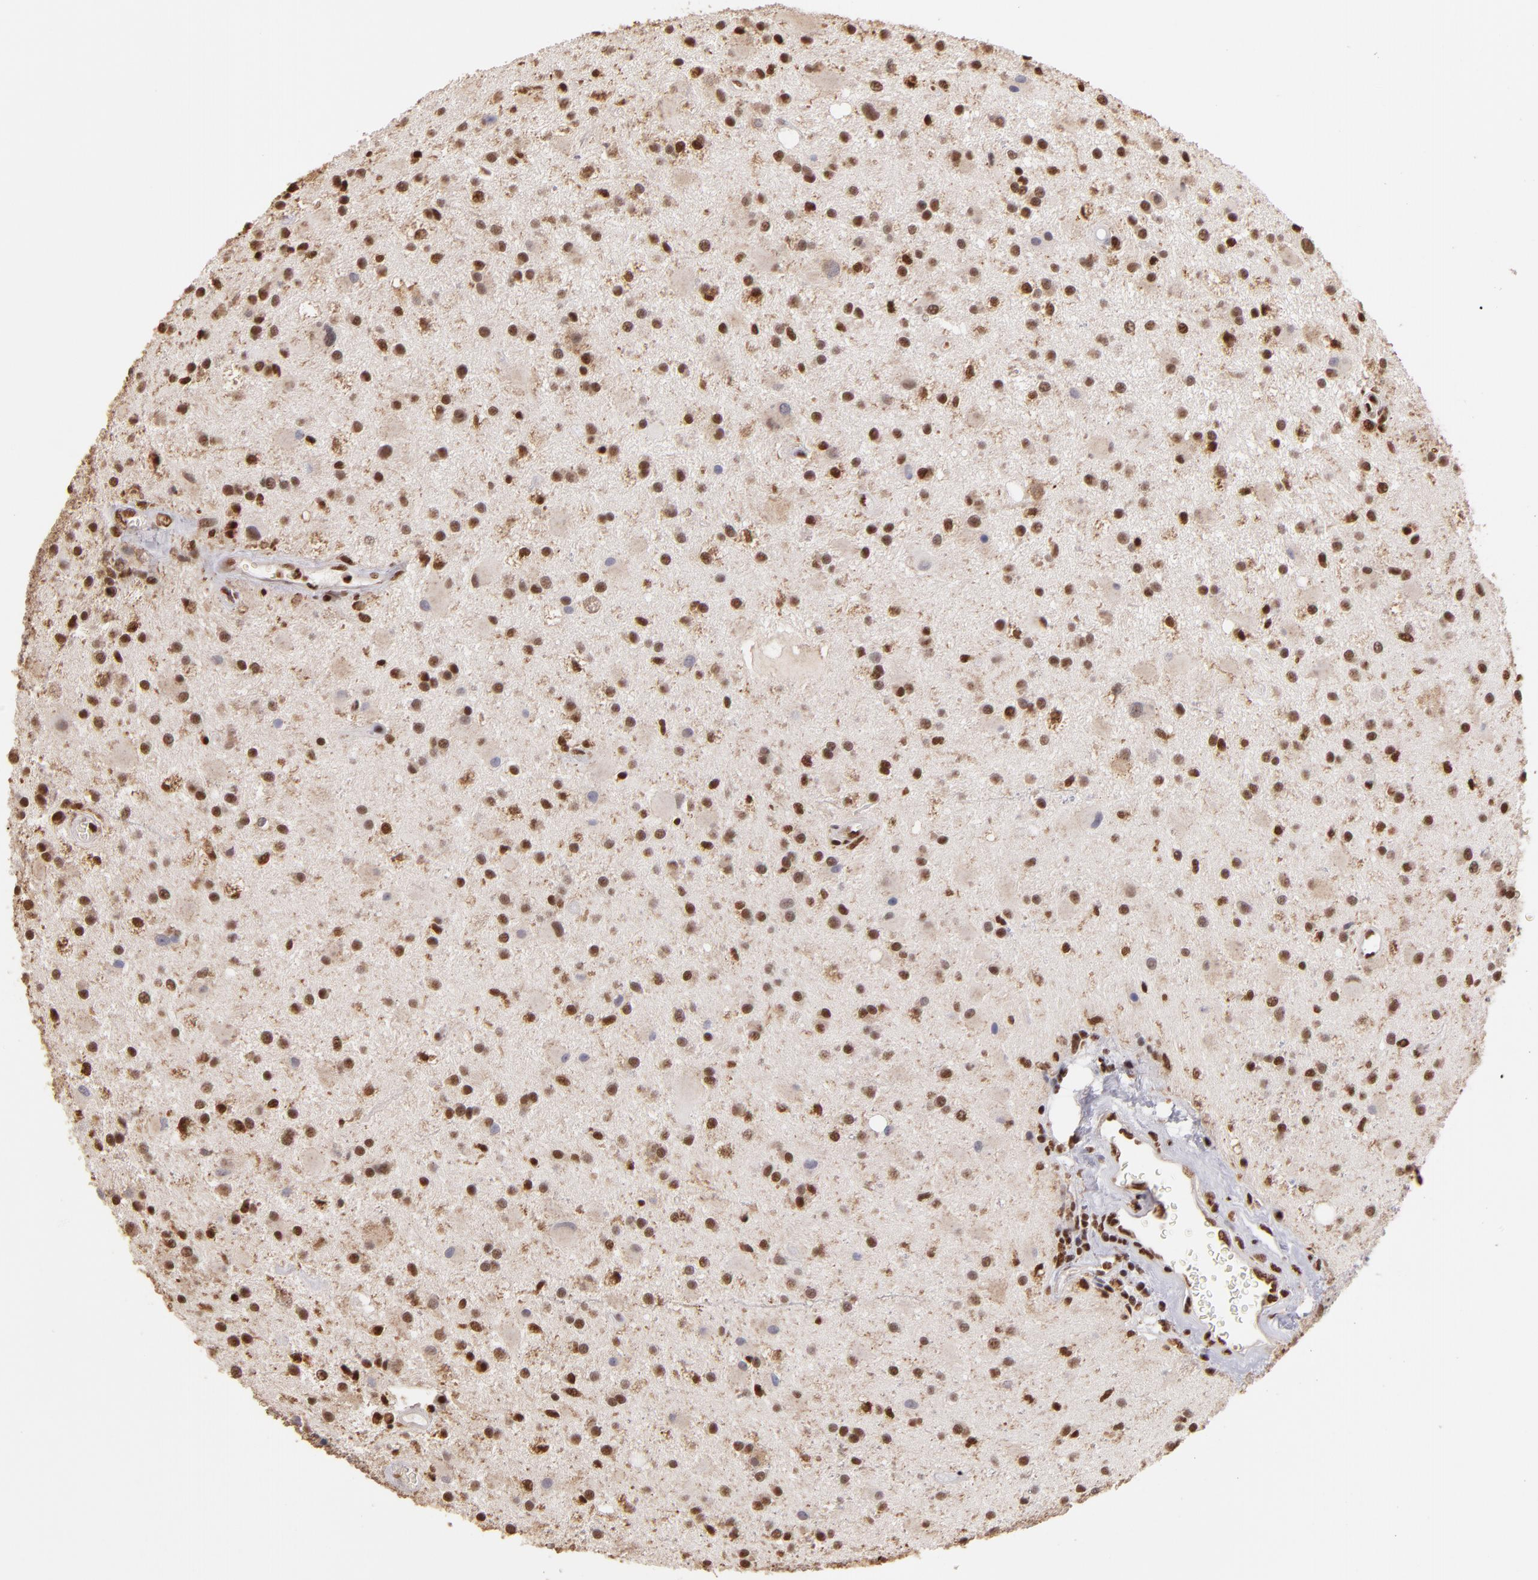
{"staining": {"intensity": "moderate", "quantity": ">75%", "location": "nuclear"}, "tissue": "glioma", "cell_type": "Tumor cells", "image_type": "cancer", "snomed": [{"axis": "morphology", "description": "Glioma, malignant, Low grade"}, {"axis": "topography", "description": "Brain"}], "caption": "A micrograph showing moderate nuclear staining in approximately >75% of tumor cells in glioma, as visualized by brown immunohistochemical staining.", "gene": "SP1", "patient": {"sex": "male", "age": 58}}